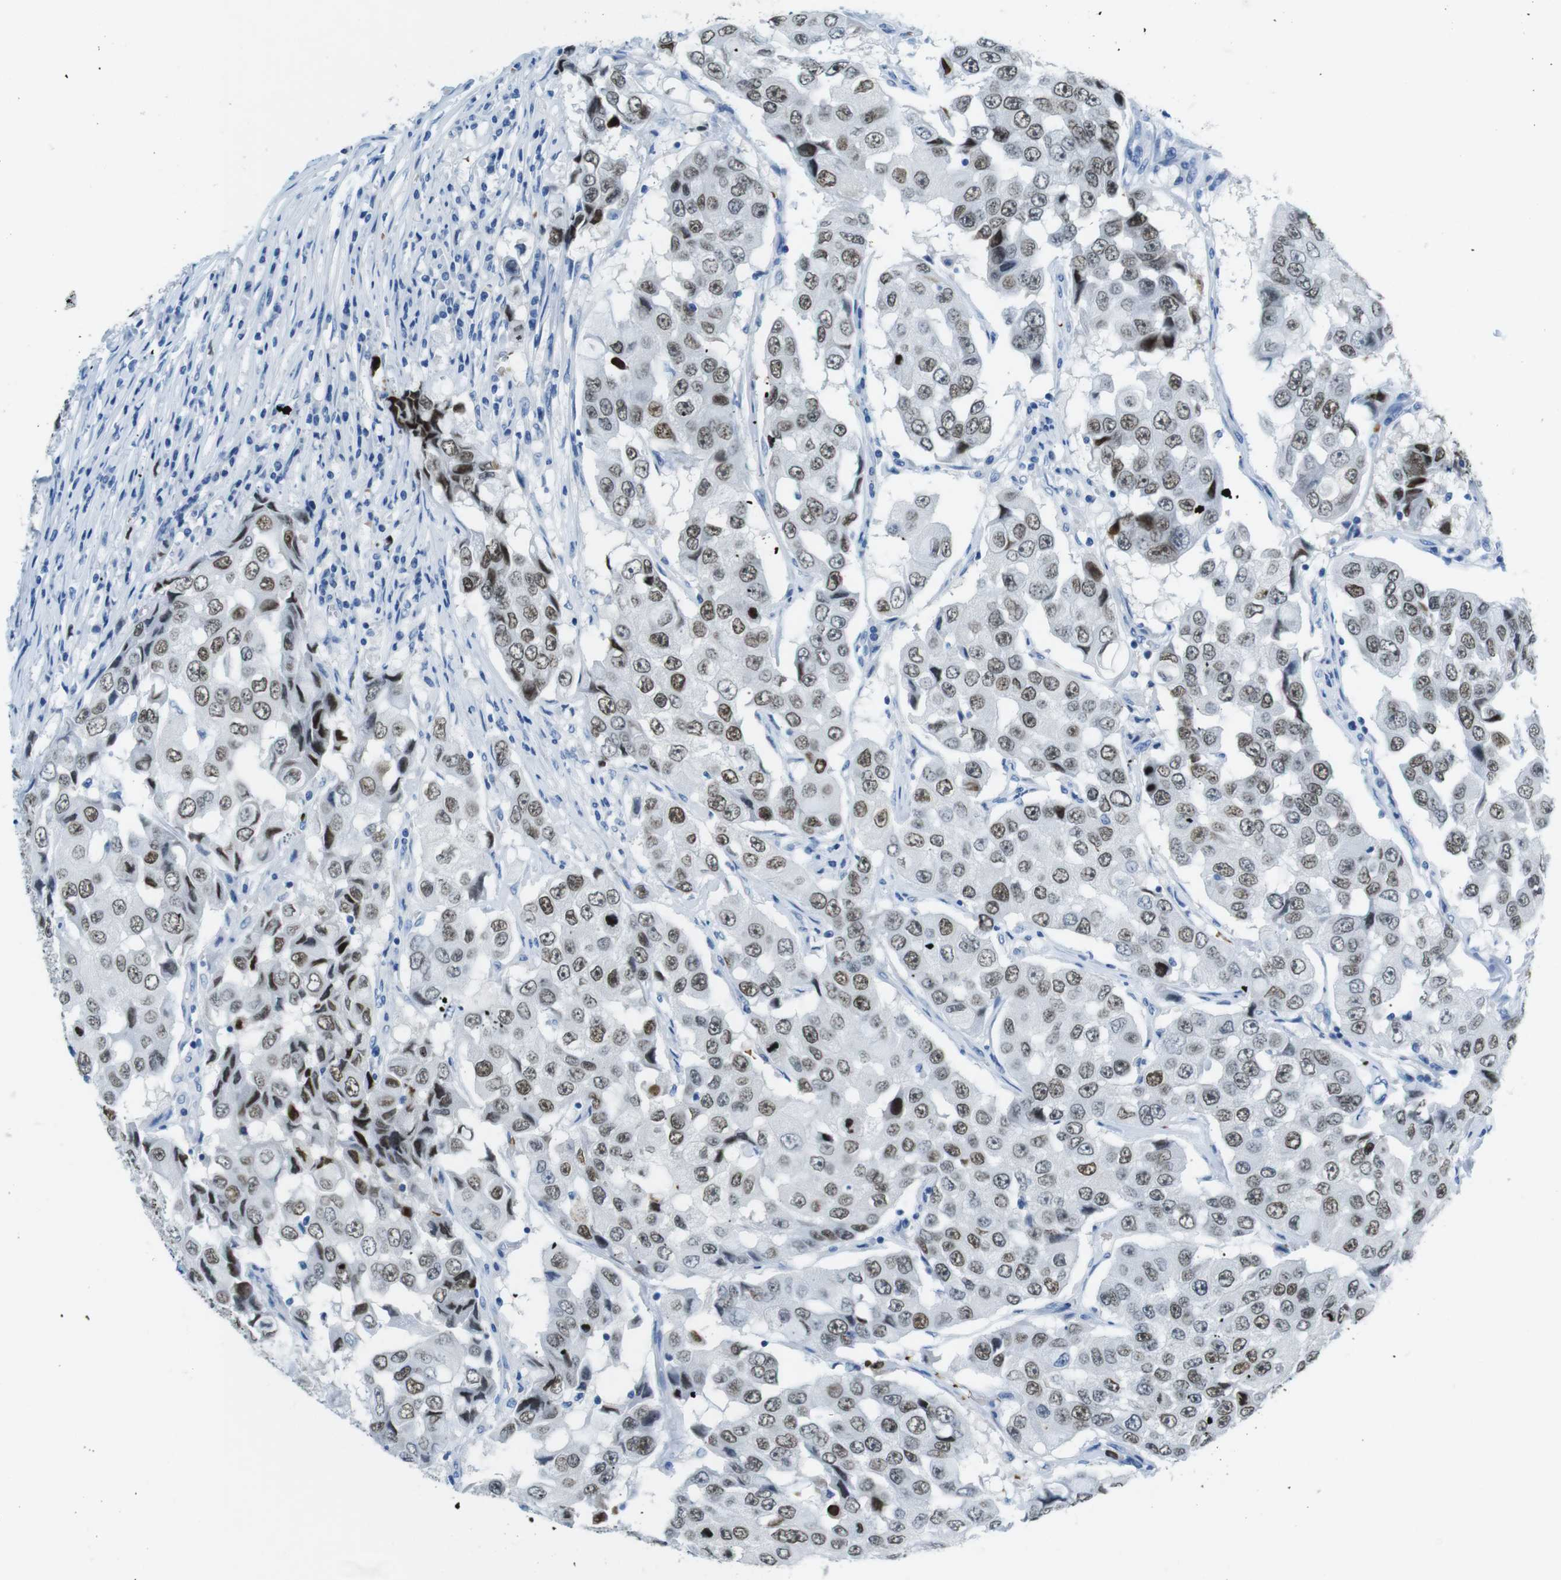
{"staining": {"intensity": "moderate", "quantity": "25%-75%", "location": "nuclear"}, "tissue": "breast cancer", "cell_type": "Tumor cells", "image_type": "cancer", "snomed": [{"axis": "morphology", "description": "Duct carcinoma"}, {"axis": "topography", "description": "Breast"}], "caption": "High-magnification brightfield microscopy of intraductal carcinoma (breast) stained with DAB (3,3'-diaminobenzidine) (brown) and counterstained with hematoxylin (blue). tumor cells exhibit moderate nuclear expression is present in approximately25%-75% of cells.", "gene": "TFAP2C", "patient": {"sex": "female", "age": 27}}